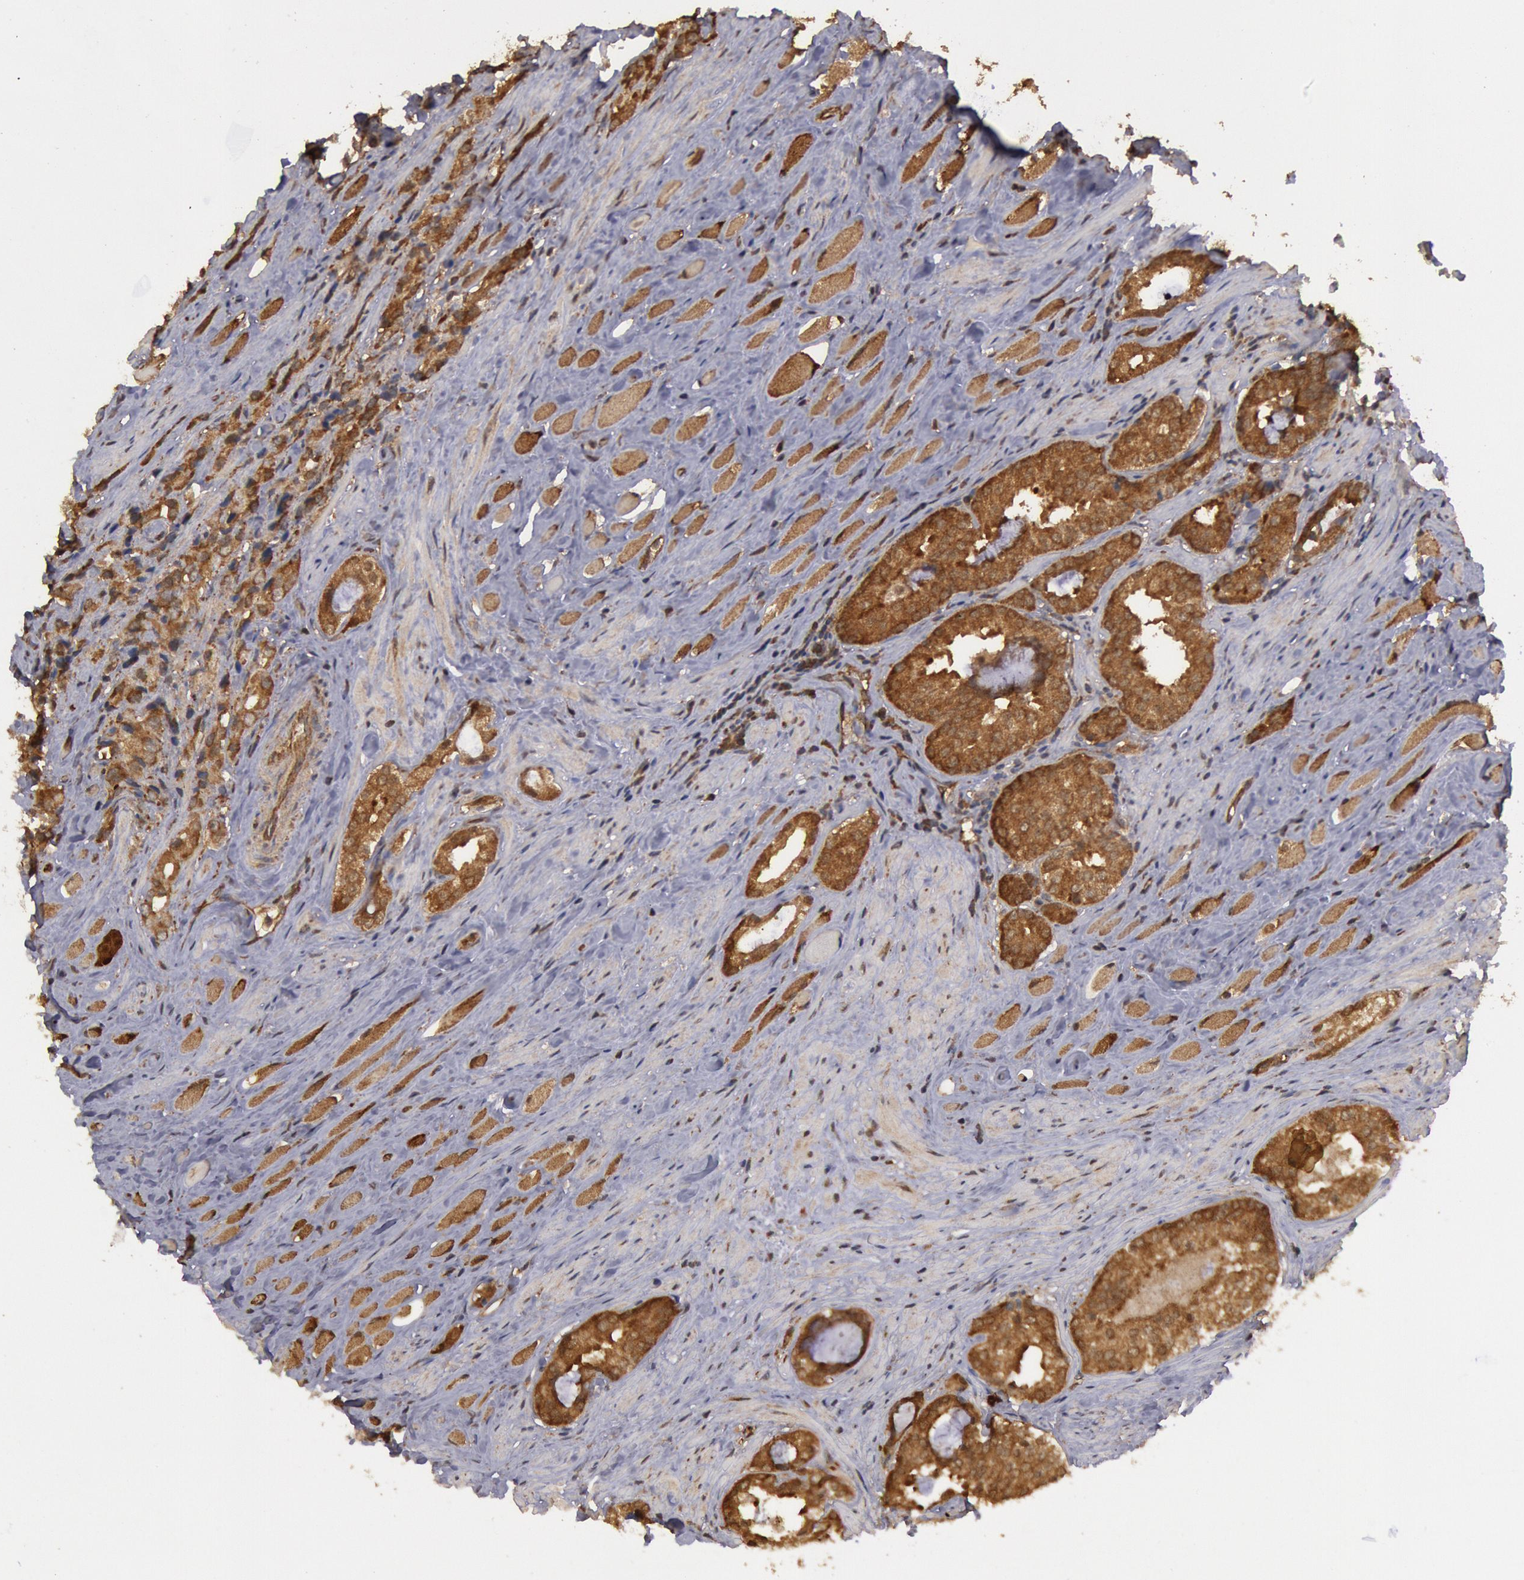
{"staining": {"intensity": "strong", "quantity": ">75%", "location": "cytoplasmic/membranous"}, "tissue": "prostate cancer", "cell_type": "Tumor cells", "image_type": "cancer", "snomed": [{"axis": "morphology", "description": "Adenocarcinoma, Medium grade"}, {"axis": "topography", "description": "Prostate"}], "caption": "Immunohistochemical staining of human prostate medium-grade adenocarcinoma reveals strong cytoplasmic/membranous protein expression in approximately >75% of tumor cells.", "gene": "USP14", "patient": {"sex": "male", "age": 73}}